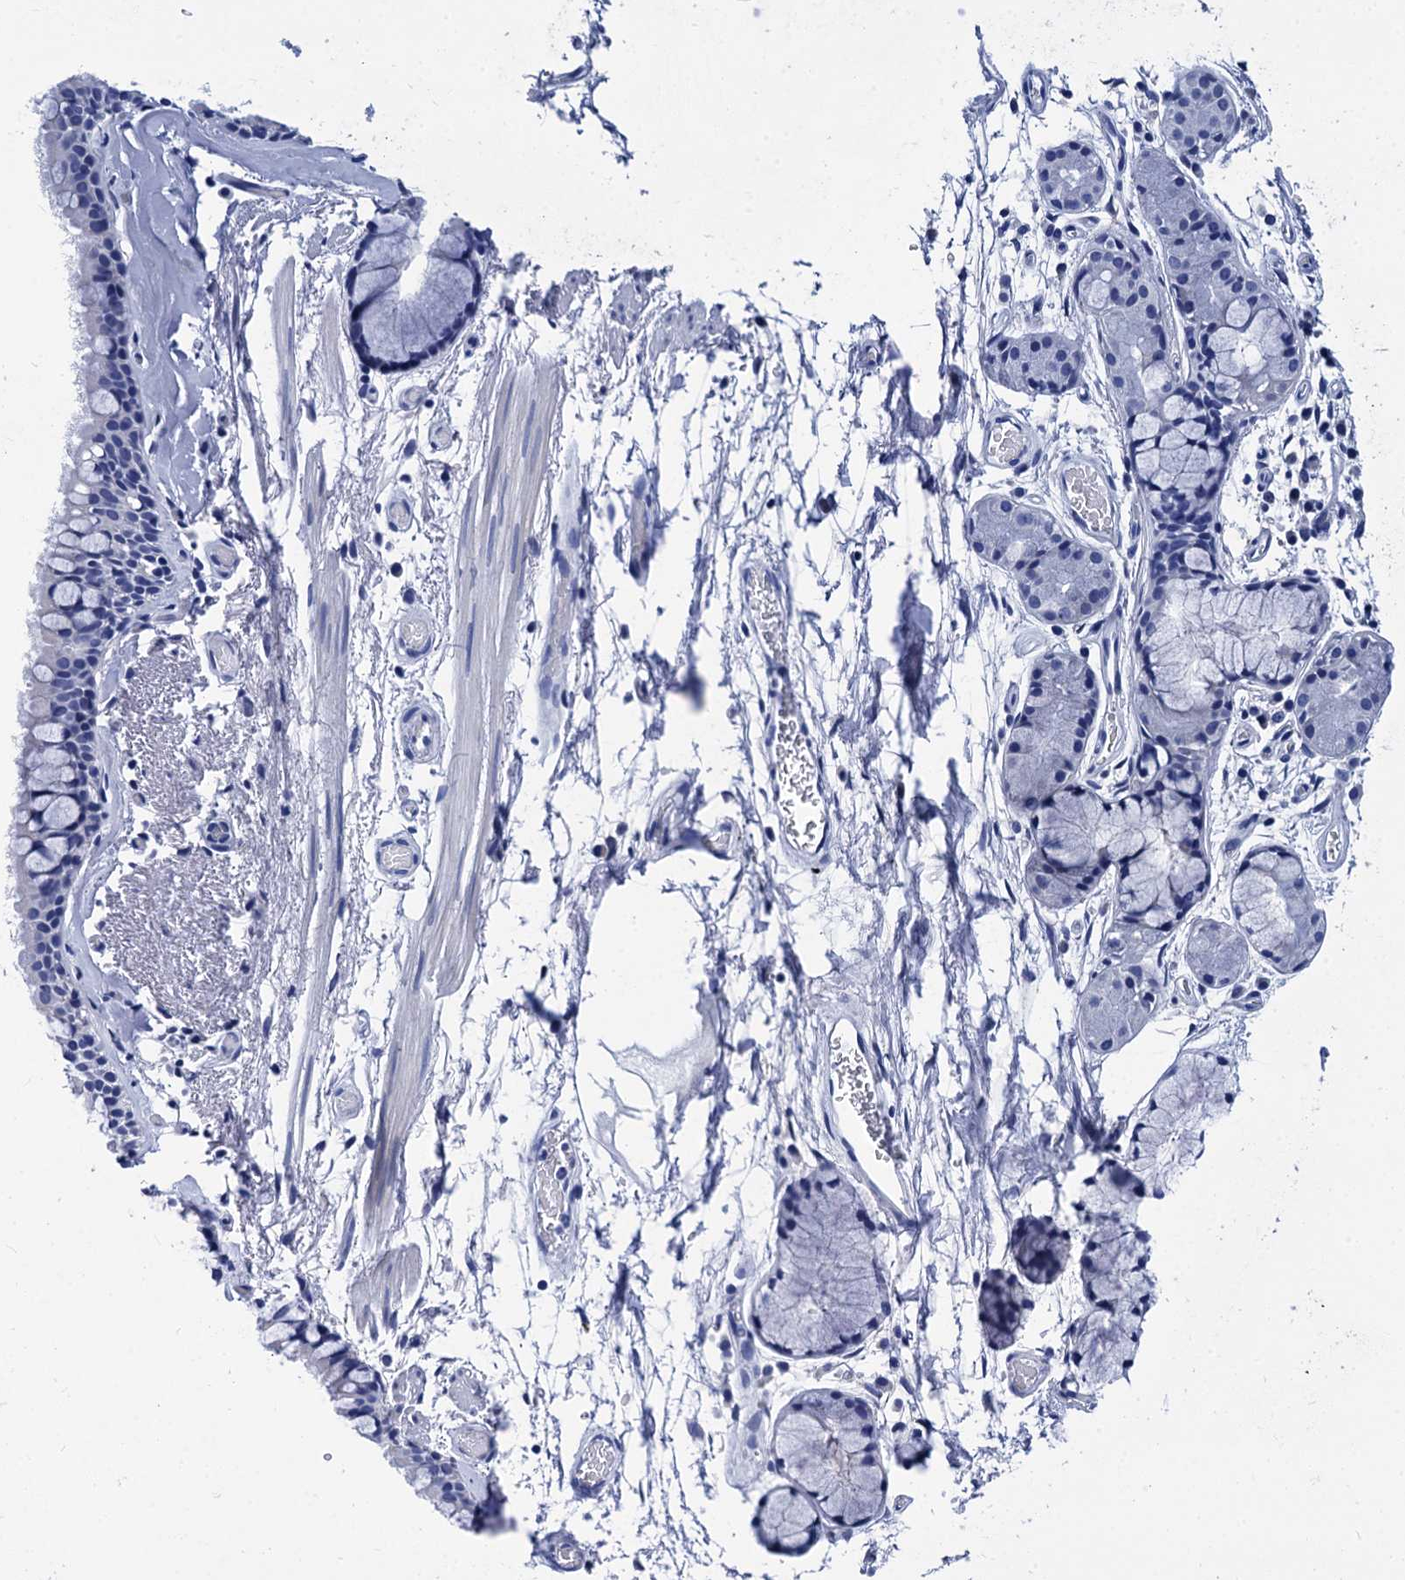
{"staining": {"intensity": "negative", "quantity": "none", "location": "none"}, "tissue": "bronchus", "cell_type": "Respiratory epithelial cells", "image_type": "normal", "snomed": [{"axis": "morphology", "description": "Normal tissue, NOS"}, {"axis": "topography", "description": "Bronchus"}], "caption": "IHC histopathology image of unremarkable bronchus: human bronchus stained with DAB (3,3'-diaminobenzidine) displays no significant protein staining in respiratory epithelial cells.", "gene": "MYBPC3", "patient": {"sex": "male", "age": 65}}